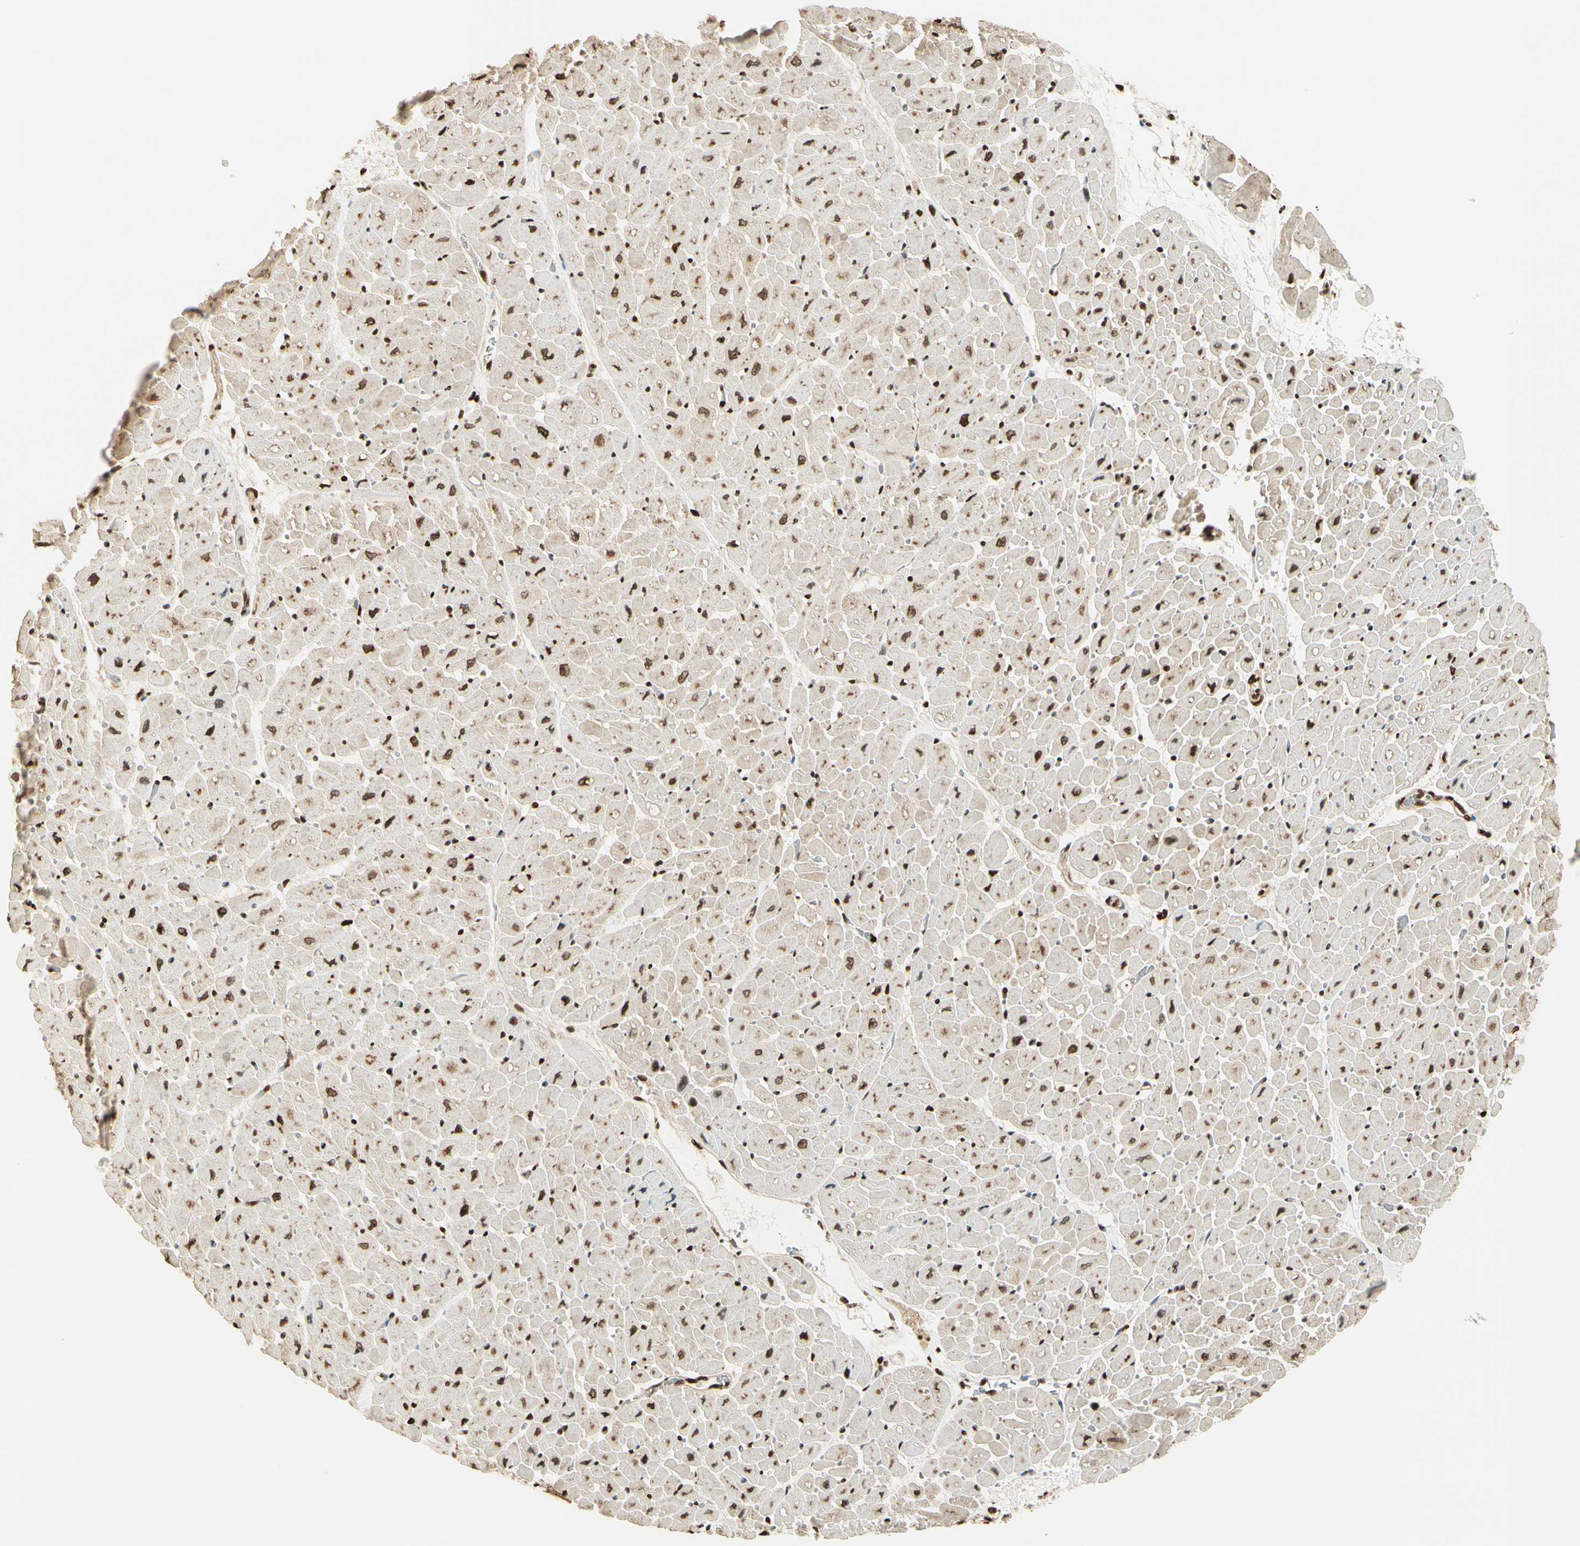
{"staining": {"intensity": "moderate", "quantity": ">75%", "location": "nuclear"}, "tissue": "heart muscle", "cell_type": "Cardiomyocytes", "image_type": "normal", "snomed": [{"axis": "morphology", "description": "Normal tissue, NOS"}, {"axis": "topography", "description": "Heart"}], "caption": "Immunohistochemistry of normal heart muscle displays medium levels of moderate nuclear positivity in about >75% of cardiomyocytes.", "gene": "TSHZ3", "patient": {"sex": "male", "age": 45}}